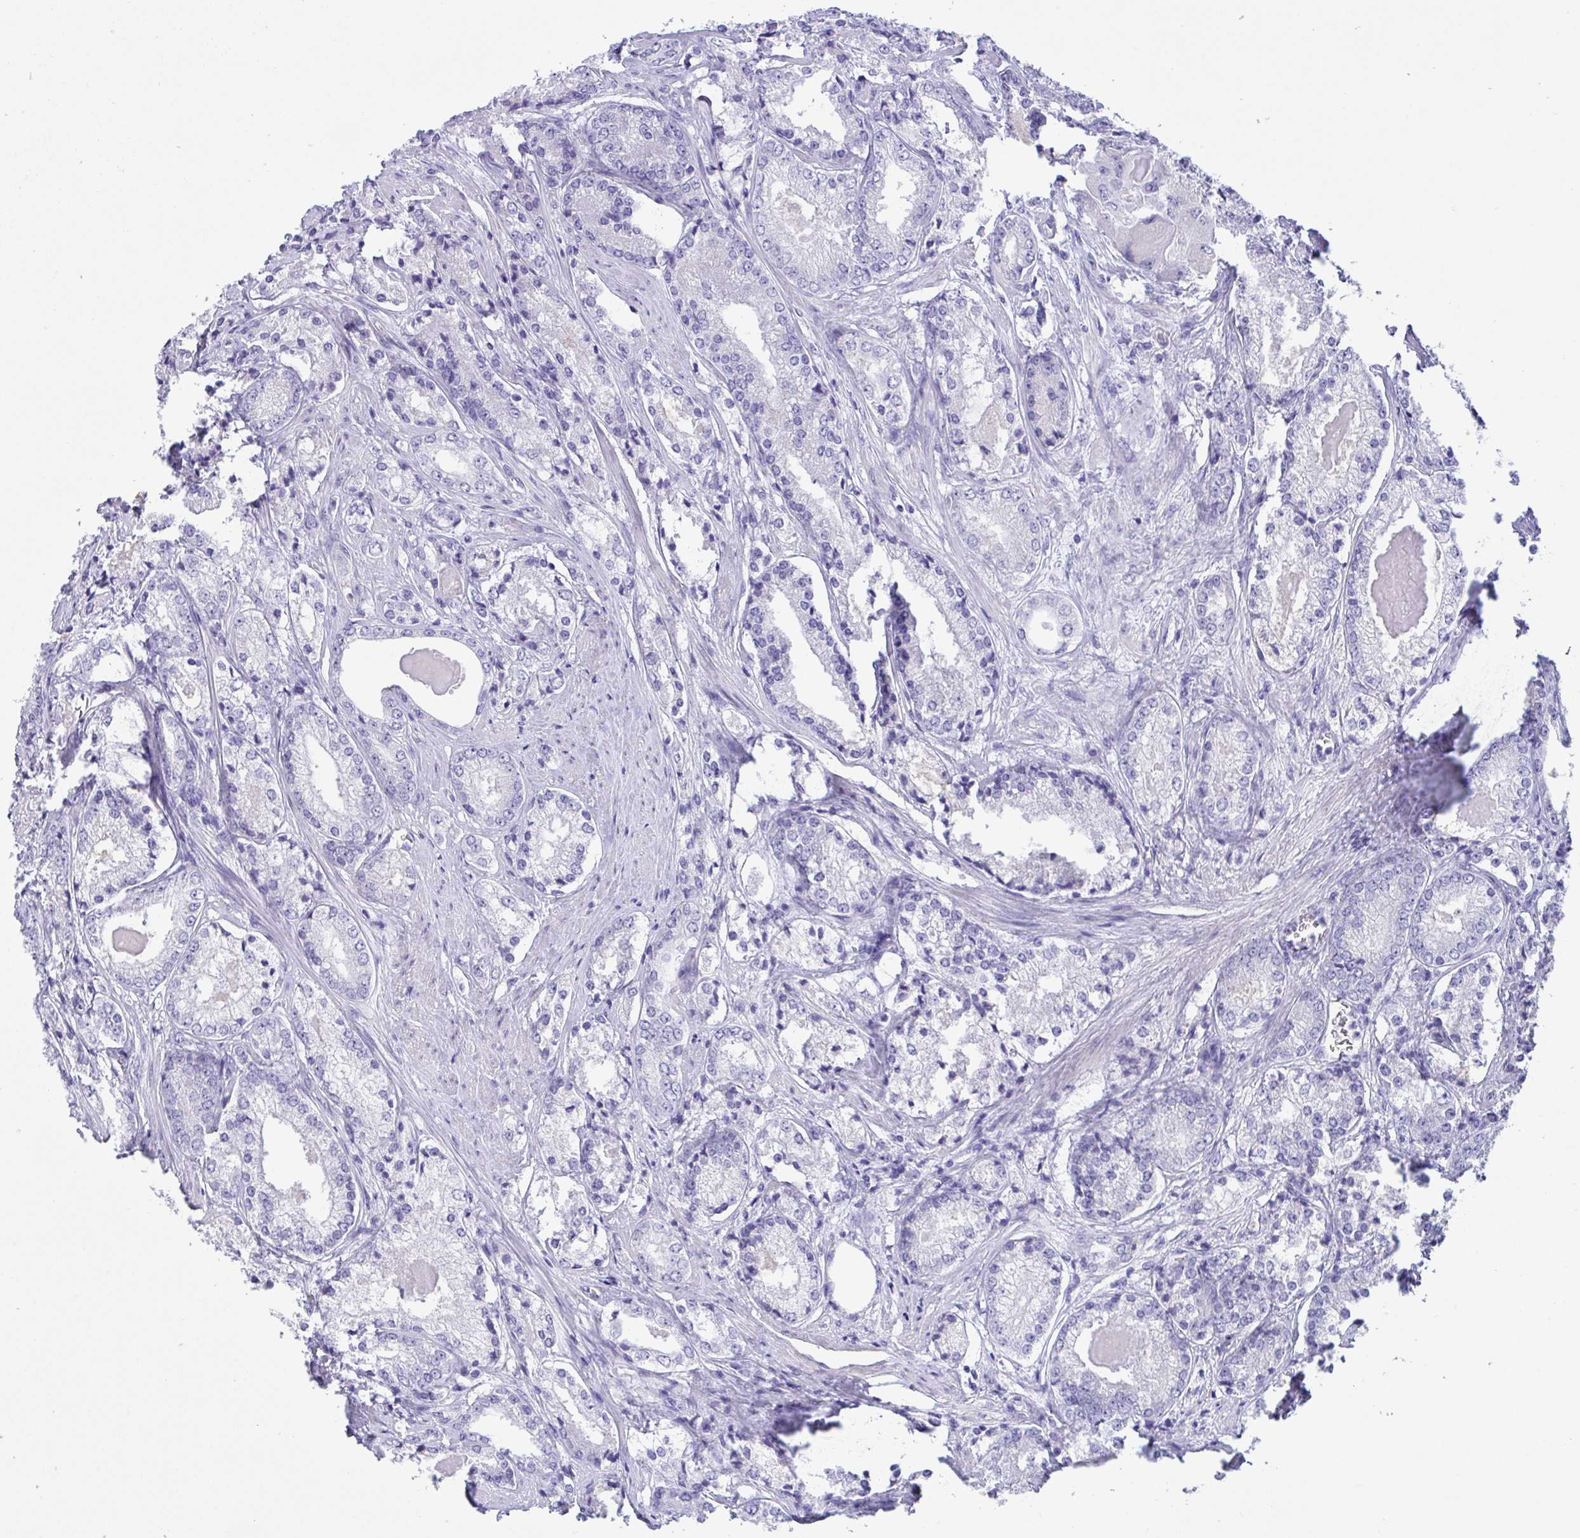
{"staining": {"intensity": "negative", "quantity": "none", "location": "none"}, "tissue": "prostate cancer", "cell_type": "Tumor cells", "image_type": "cancer", "snomed": [{"axis": "morphology", "description": "Adenocarcinoma, NOS"}, {"axis": "morphology", "description": "Adenocarcinoma, Low grade"}, {"axis": "topography", "description": "Prostate"}], "caption": "High magnification brightfield microscopy of prostate cancer (adenocarcinoma) stained with DAB (3,3'-diaminobenzidine) (brown) and counterstained with hematoxylin (blue): tumor cells show no significant staining.", "gene": "TMEM106B", "patient": {"sex": "male", "age": 68}}